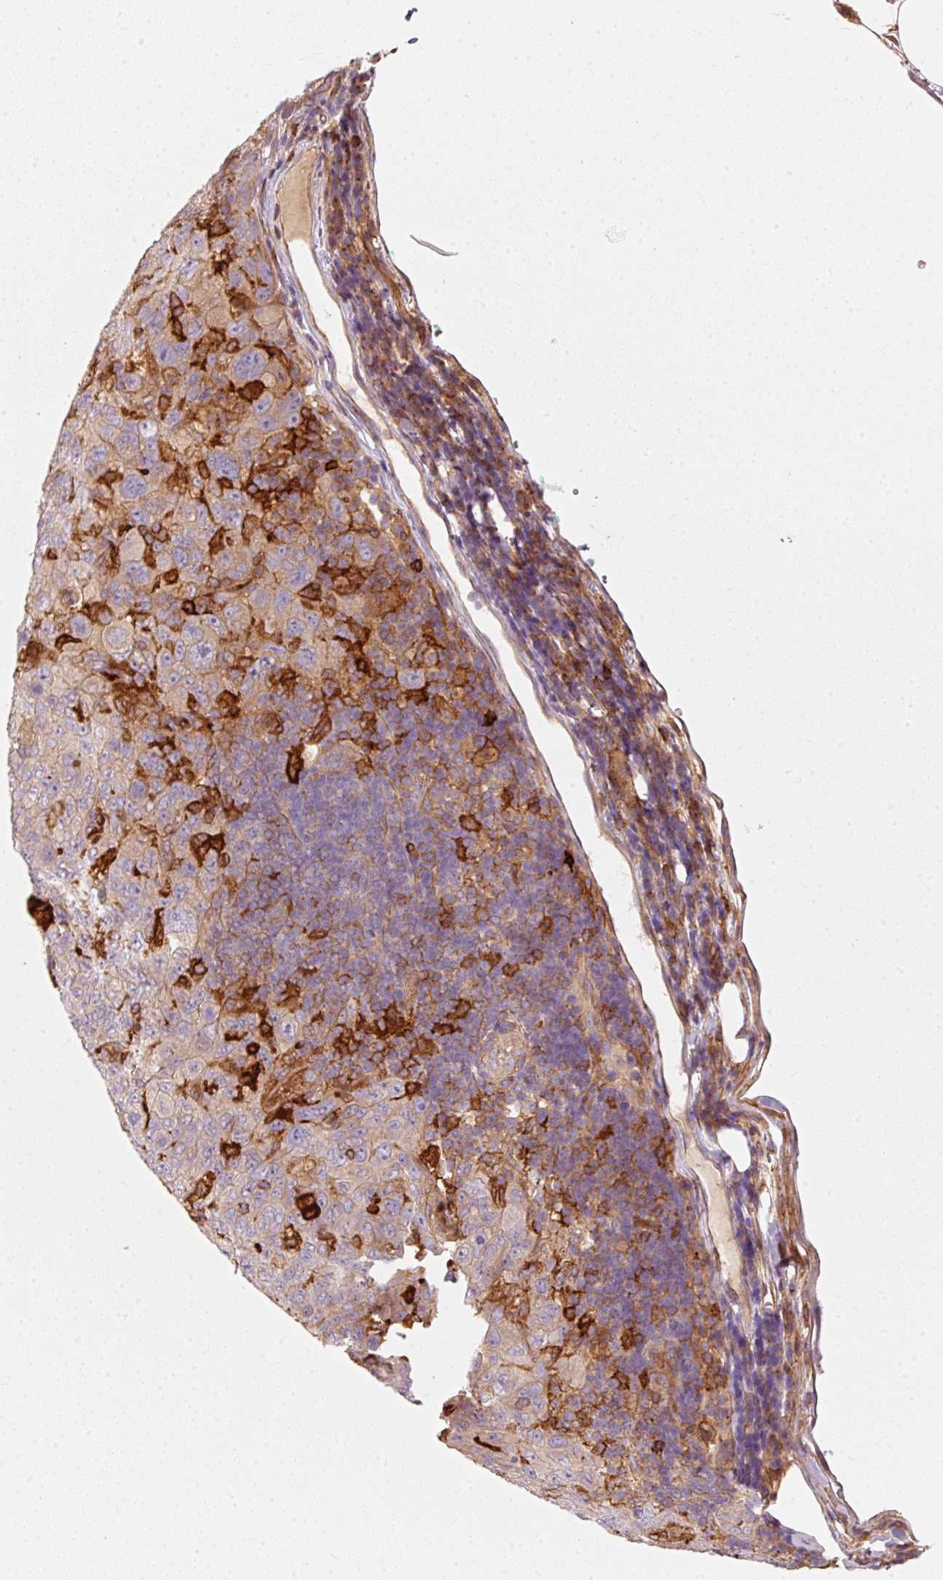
{"staining": {"intensity": "weak", "quantity": "<25%", "location": "cytoplasmic/membranous"}, "tissue": "pancreatic cancer", "cell_type": "Tumor cells", "image_type": "cancer", "snomed": [{"axis": "morphology", "description": "Adenocarcinoma, NOS"}, {"axis": "topography", "description": "Pancreas"}], "caption": "This is a photomicrograph of immunohistochemistry staining of adenocarcinoma (pancreatic), which shows no expression in tumor cells.", "gene": "IQGAP2", "patient": {"sex": "male", "age": 68}}